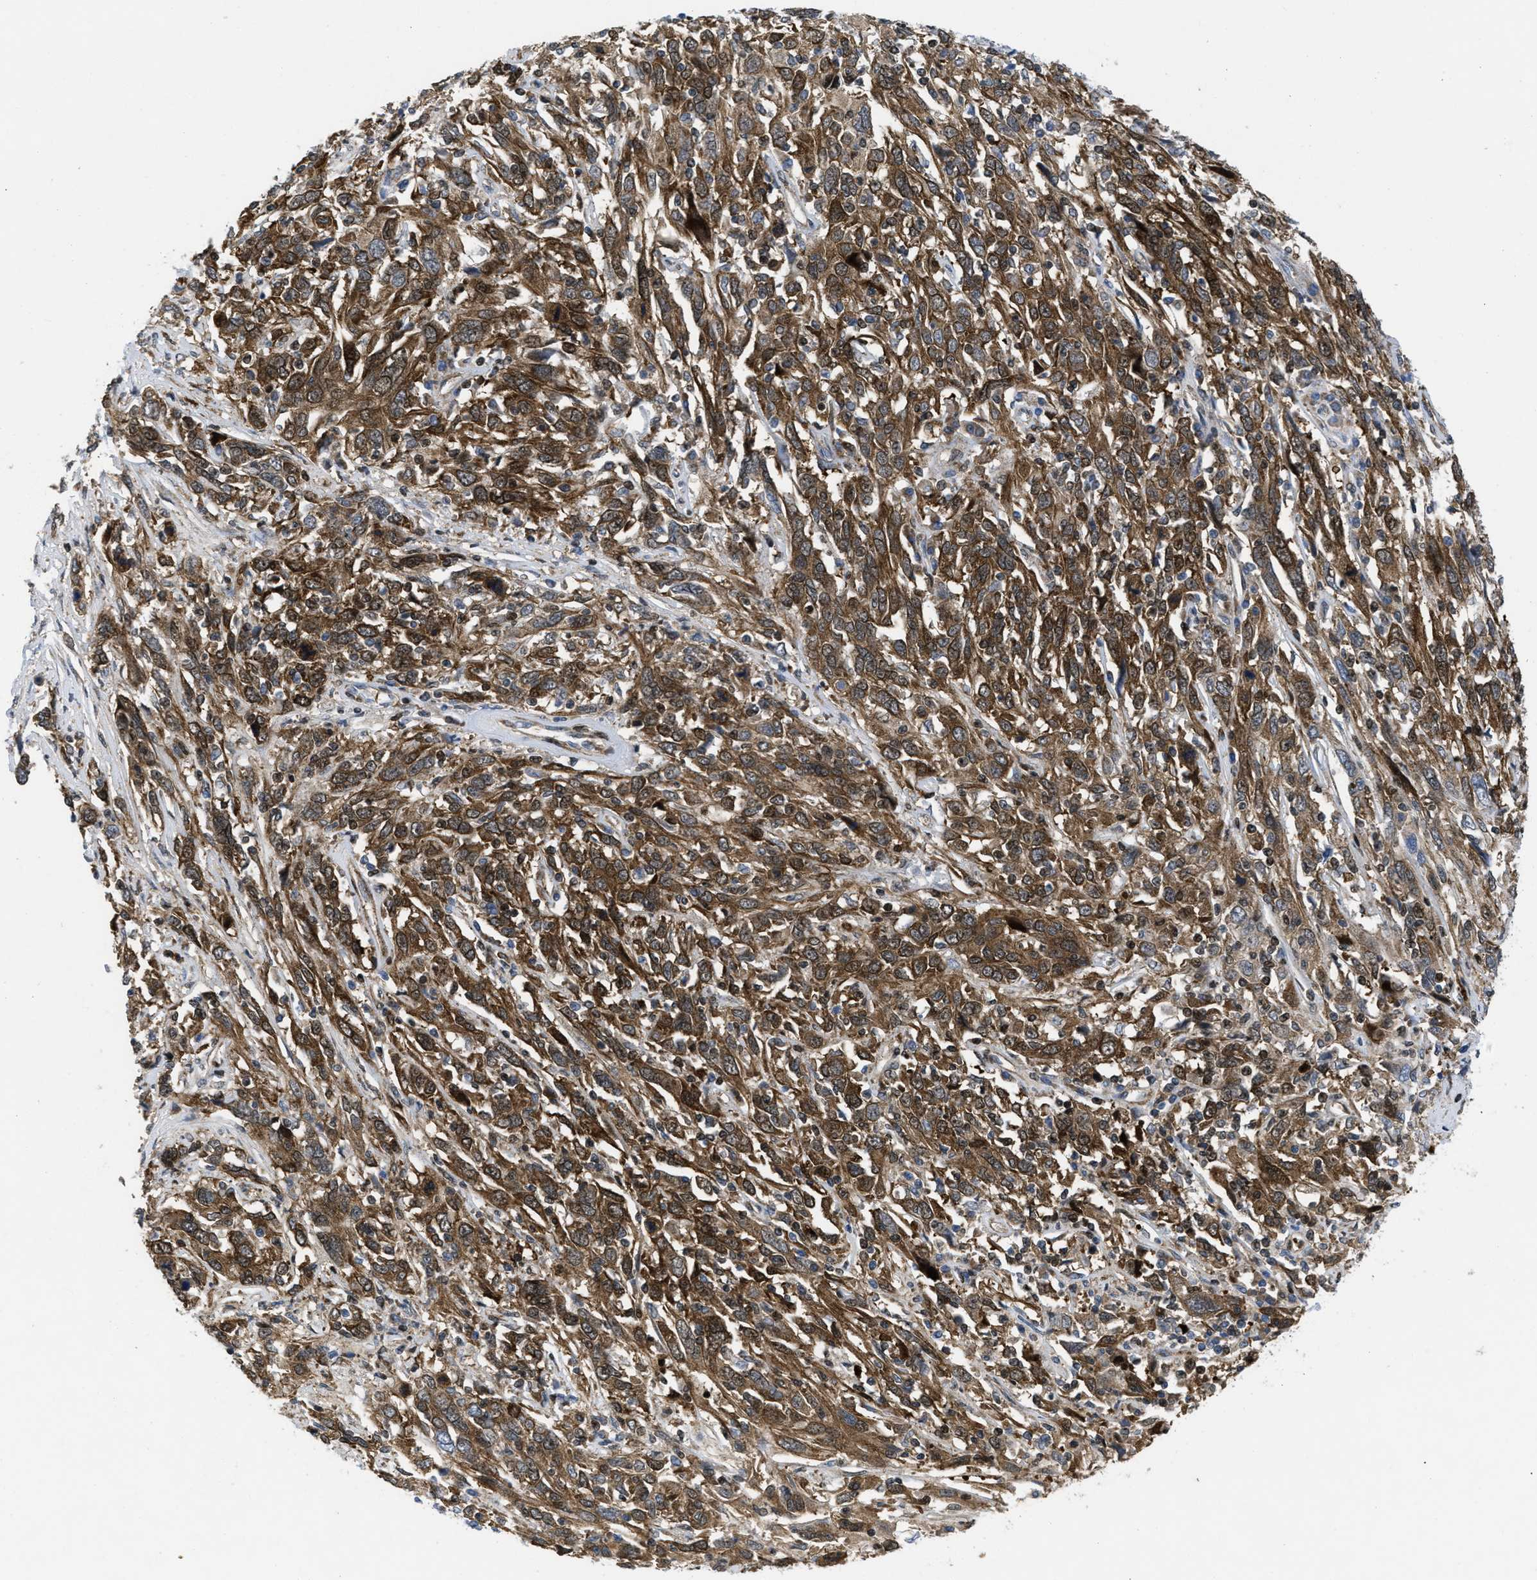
{"staining": {"intensity": "moderate", "quantity": ">75%", "location": "cytoplasmic/membranous,nuclear"}, "tissue": "cervical cancer", "cell_type": "Tumor cells", "image_type": "cancer", "snomed": [{"axis": "morphology", "description": "Squamous cell carcinoma, NOS"}, {"axis": "topography", "description": "Cervix"}], "caption": "The micrograph exhibits immunohistochemical staining of cervical cancer (squamous cell carcinoma). There is moderate cytoplasmic/membranous and nuclear expression is identified in approximately >75% of tumor cells.", "gene": "PPP2CB", "patient": {"sex": "female", "age": 46}}